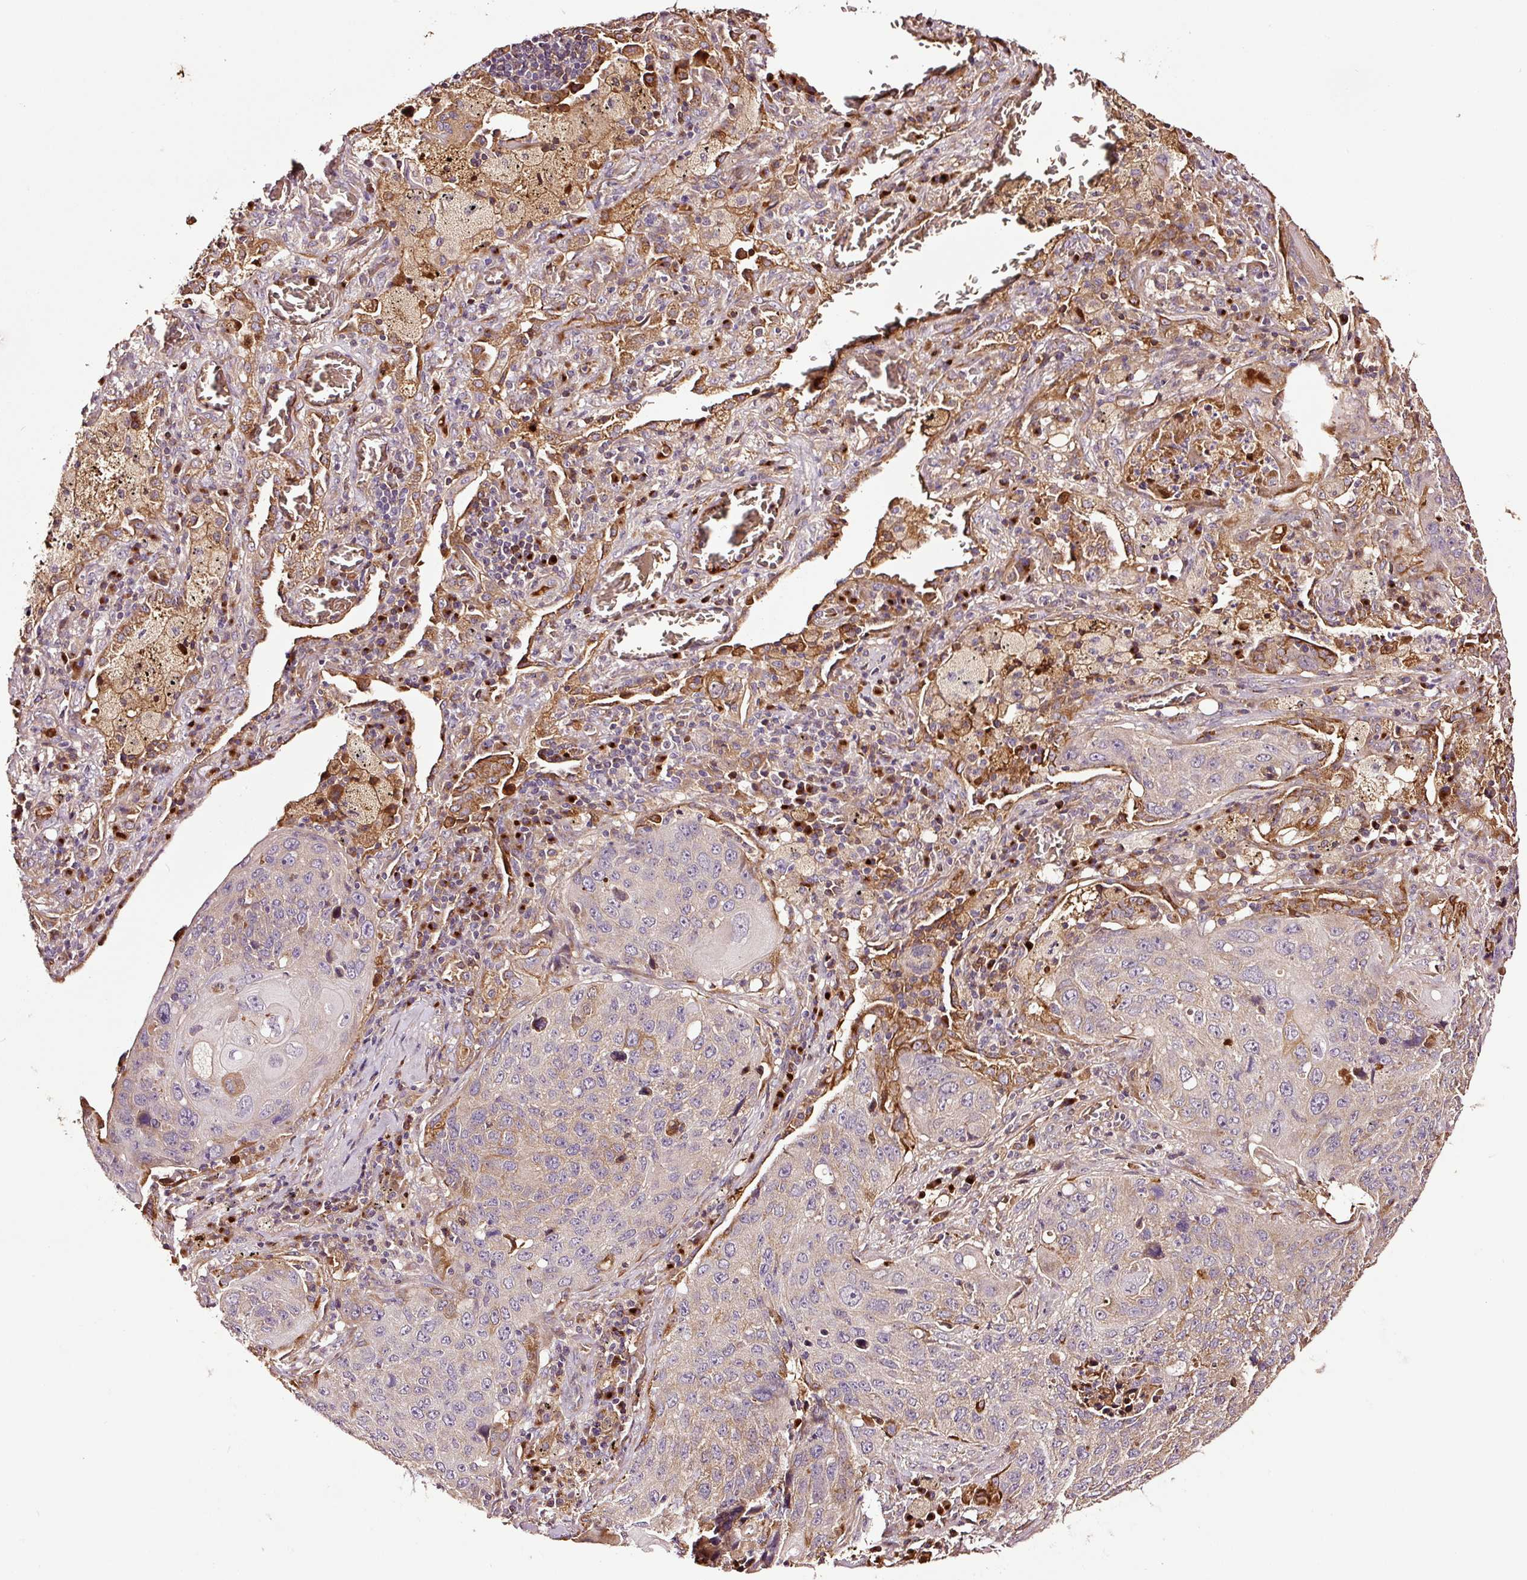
{"staining": {"intensity": "moderate", "quantity": "<25%", "location": "cytoplasmic/membranous"}, "tissue": "lung cancer", "cell_type": "Tumor cells", "image_type": "cancer", "snomed": [{"axis": "morphology", "description": "Squamous cell carcinoma, NOS"}, {"axis": "topography", "description": "Lung"}], "caption": "Protein expression analysis of lung cancer (squamous cell carcinoma) reveals moderate cytoplasmic/membranous staining in approximately <25% of tumor cells.", "gene": "PGLYRP2", "patient": {"sex": "female", "age": 63}}